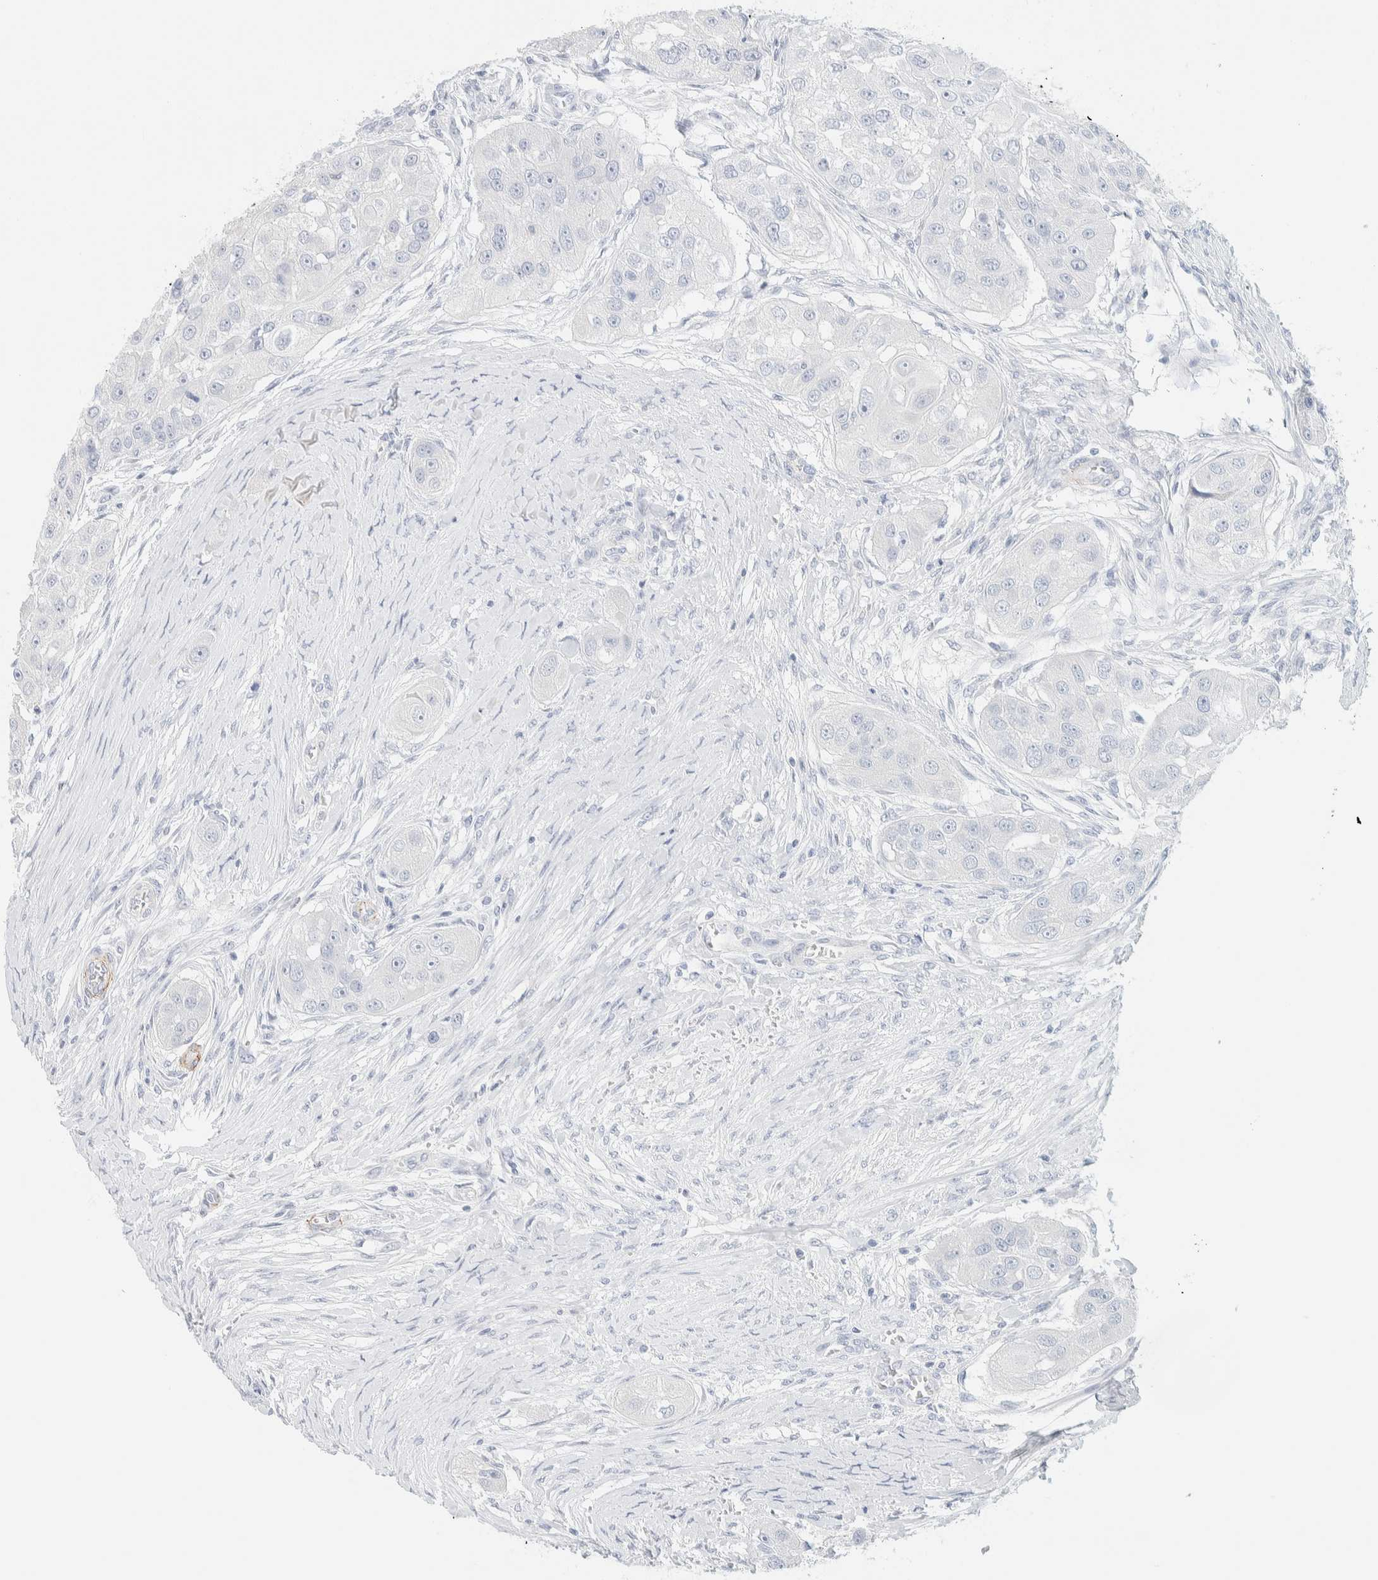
{"staining": {"intensity": "negative", "quantity": "none", "location": "none"}, "tissue": "head and neck cancer", "cell_type": "Tumor cells", "image_type": "cancer", "snomed": [{"axis": "morphology", "description": "Normal tissue, NOS"}, {"axis": "morphology", "description": "Squamous cell carcinoma, NOS"}, {"axis": "topography", "description": "Skeletal muscle"}, {"axis": "topography", "description": "Head-Neck"}], "caption": "IHC of human squamous cell carcinoma (head and neck) exhibits no expression in tumor cells.", "gene": "AFMID", "patient": {"sex": "male", "age": 51}}